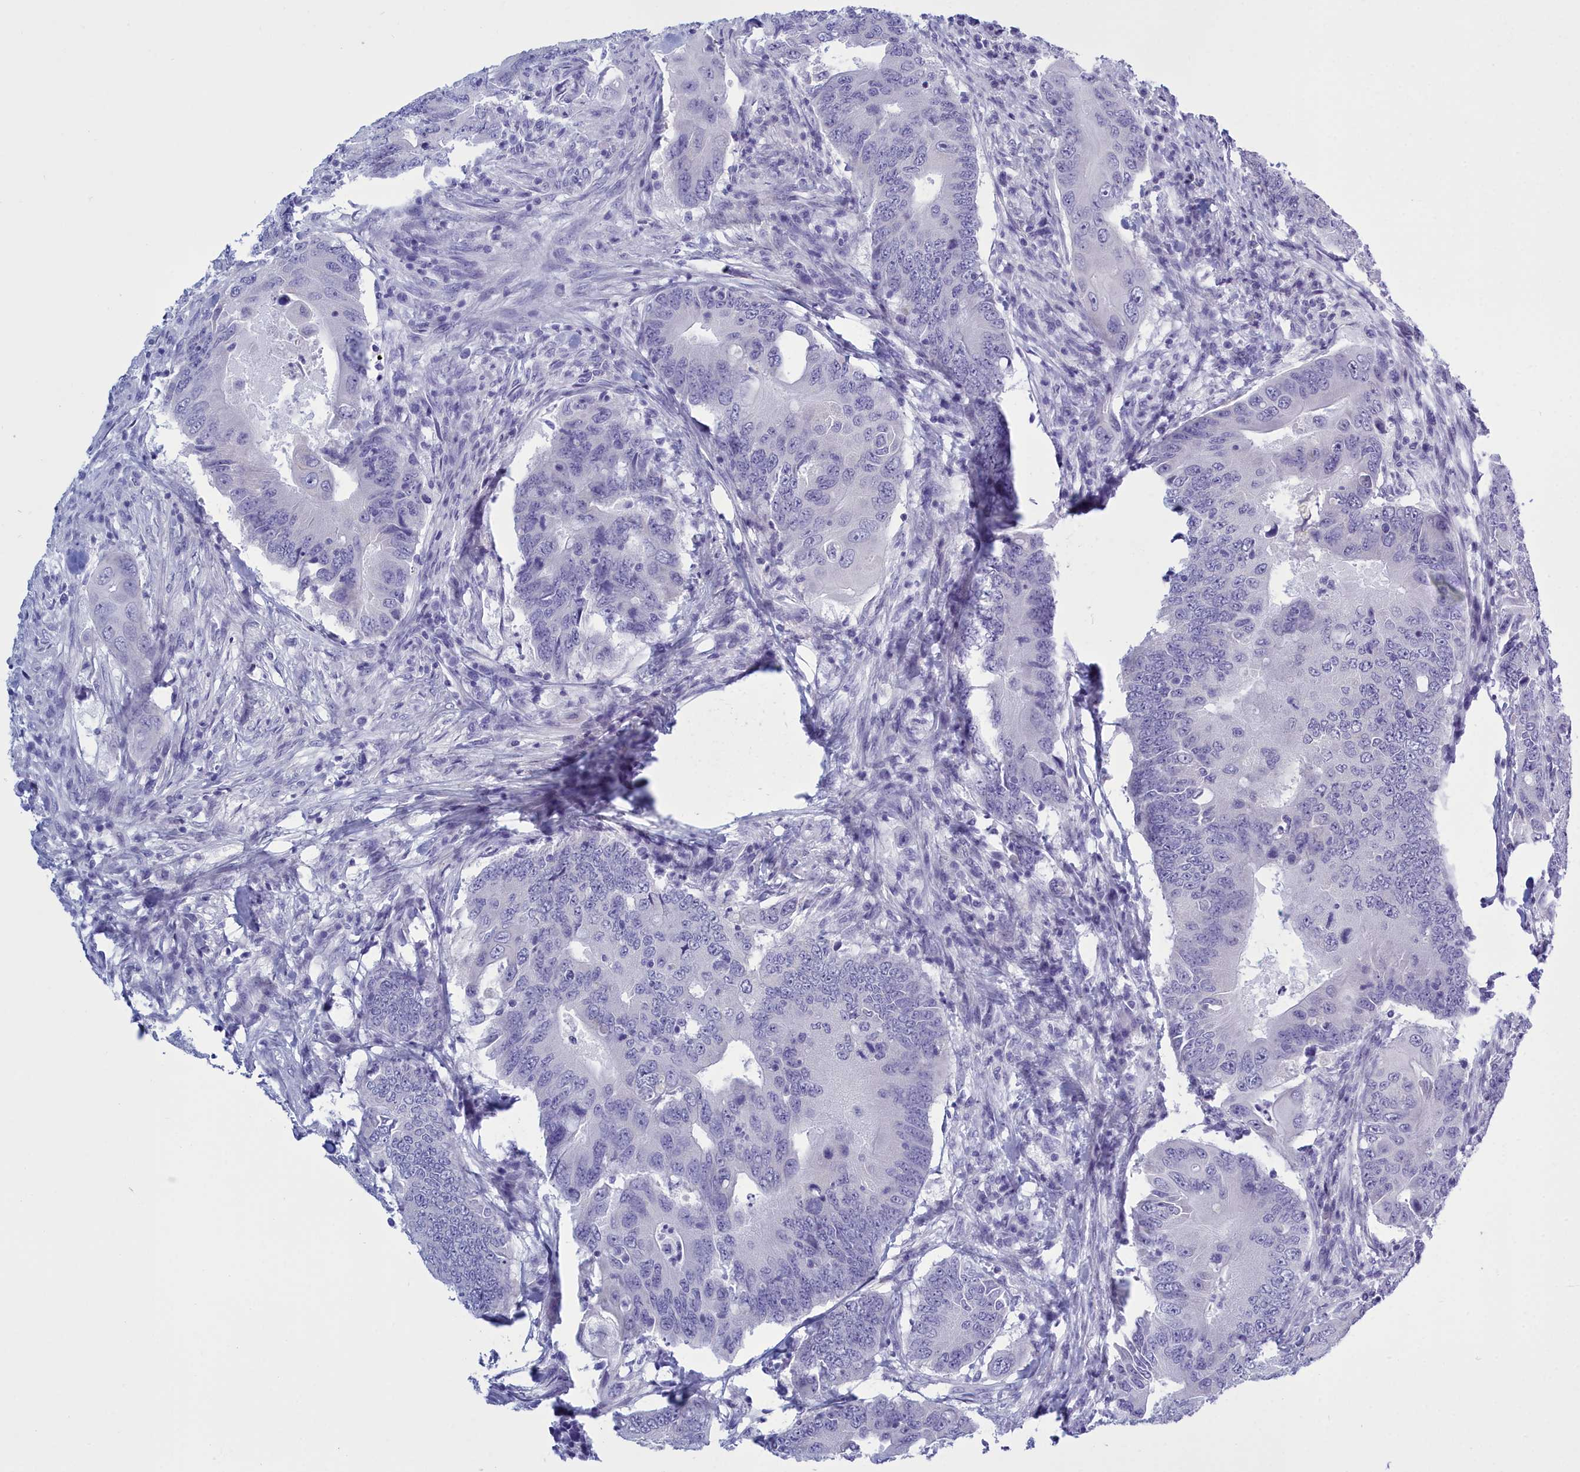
{"staining": {"intensity": "negative", "quantity": "none", "location": "none"}, "tissue": "colorectal cancer", "cell_type": "Tumor cells", "image_type": "cancer", "snomed": [{"axis": "morphology", "description": "Adenocarcinoma, NOS"}, {"axis": "topography", "description": "Colon"}], "caption": "Adenocarcinoma (colorectal) was stained to show a protein in brown. There is no significant expression in tumor cells. The staining was performed using DAB to visualize the protein expression in brown, while the nuclei were stained in blue with hematoxylin (Magnification: 20x).", "gene": "TMEM97", "patient": {"sex": "male", "age": 71}}